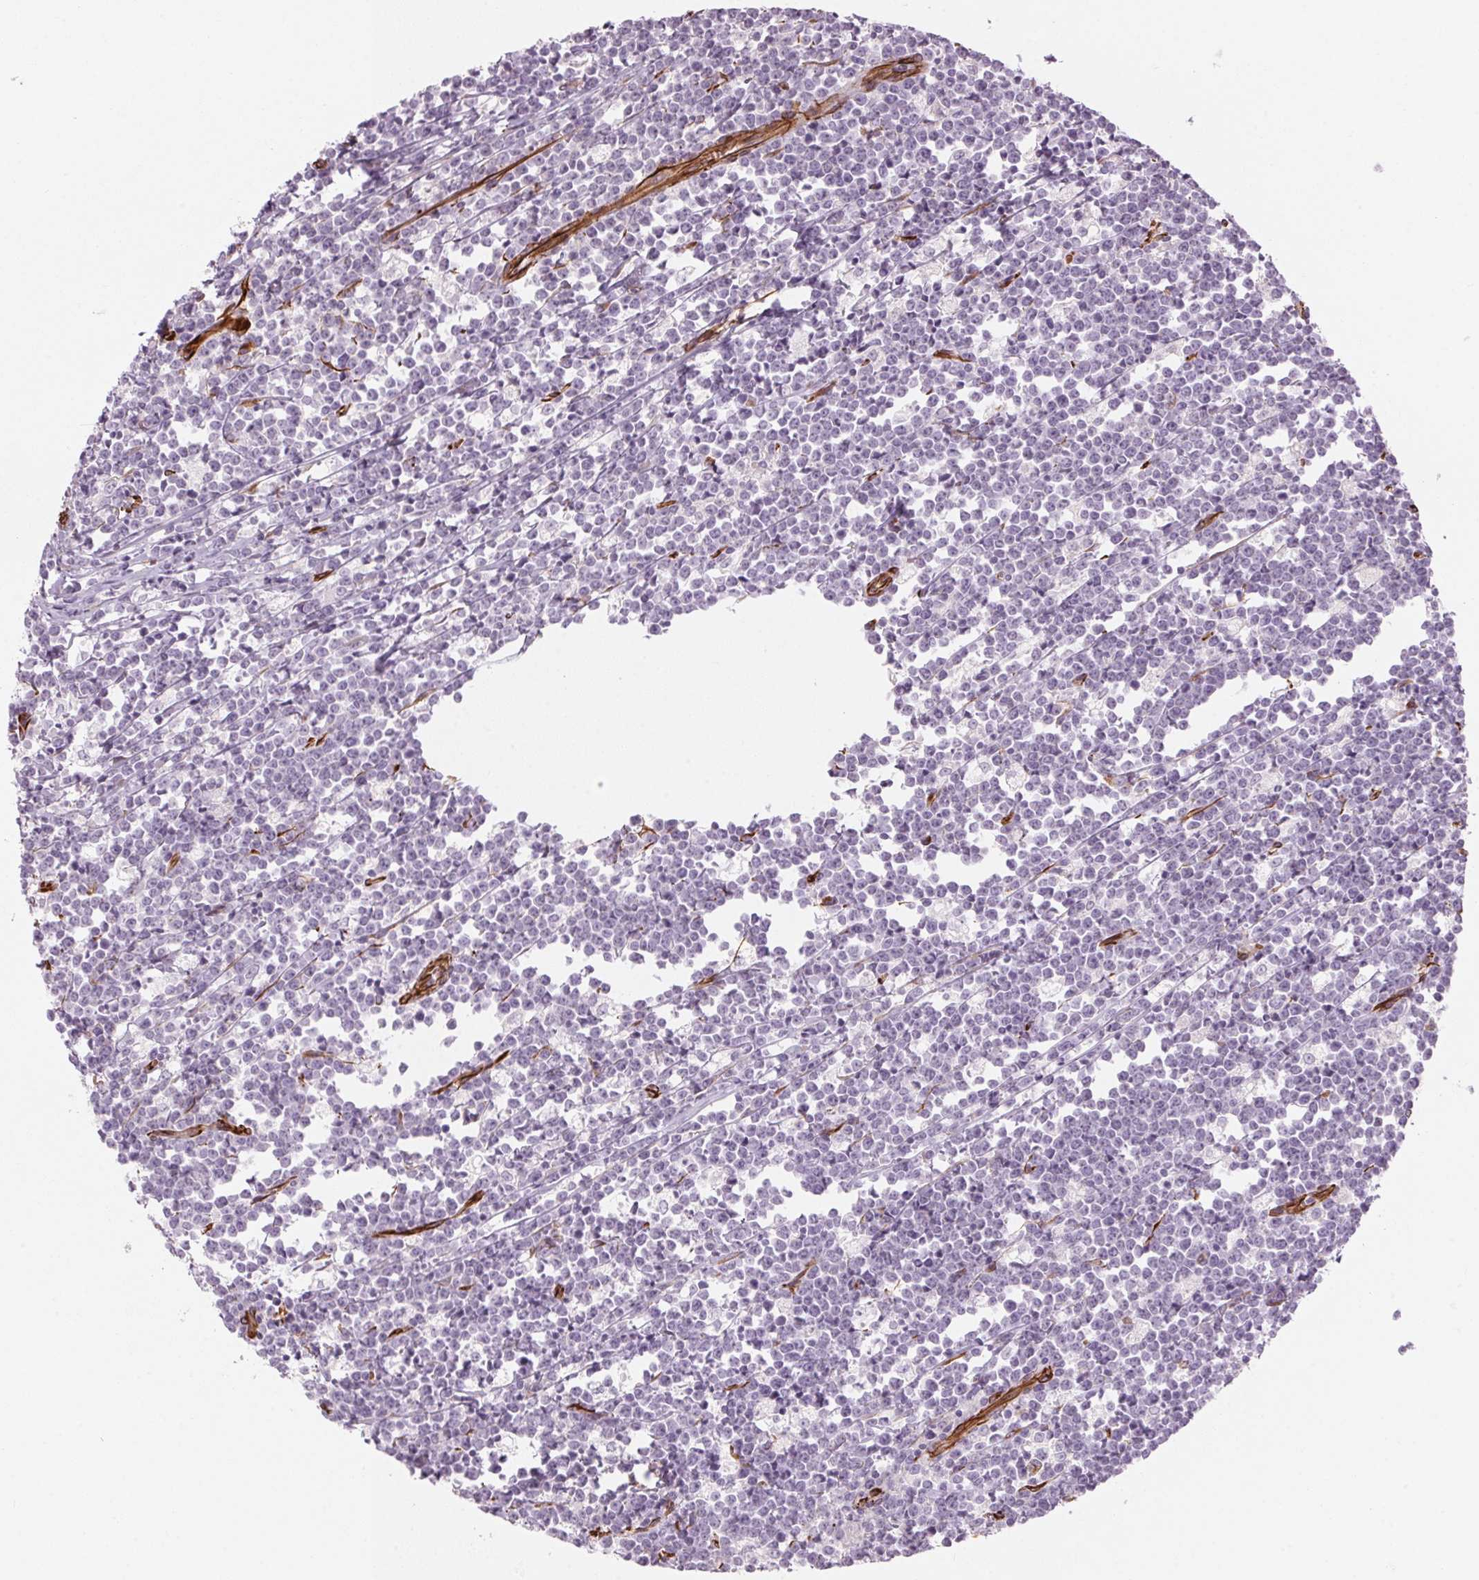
{"staining": {"intensity": "negative", "quantity": "none", "location": "none"}, "tissue": "lymphoma", "cell_type": "Tumor cells", "image_type": "cancer", "snomed": [{"axis": "morphology", "description": "Malignant lymphoma, non-Hodgkin's type, High grade"}, {"axis": "topography", "description": "Small intestine"}], "caption": "DAB (3,3'-diaminobenzidine) immunohistochemical staining of human lymphoma reveals no significant staining in tumor cells. Nuclei are stained in blue.", "gene": "CLPS", "patient": {"sex": "female", "age": 56}}